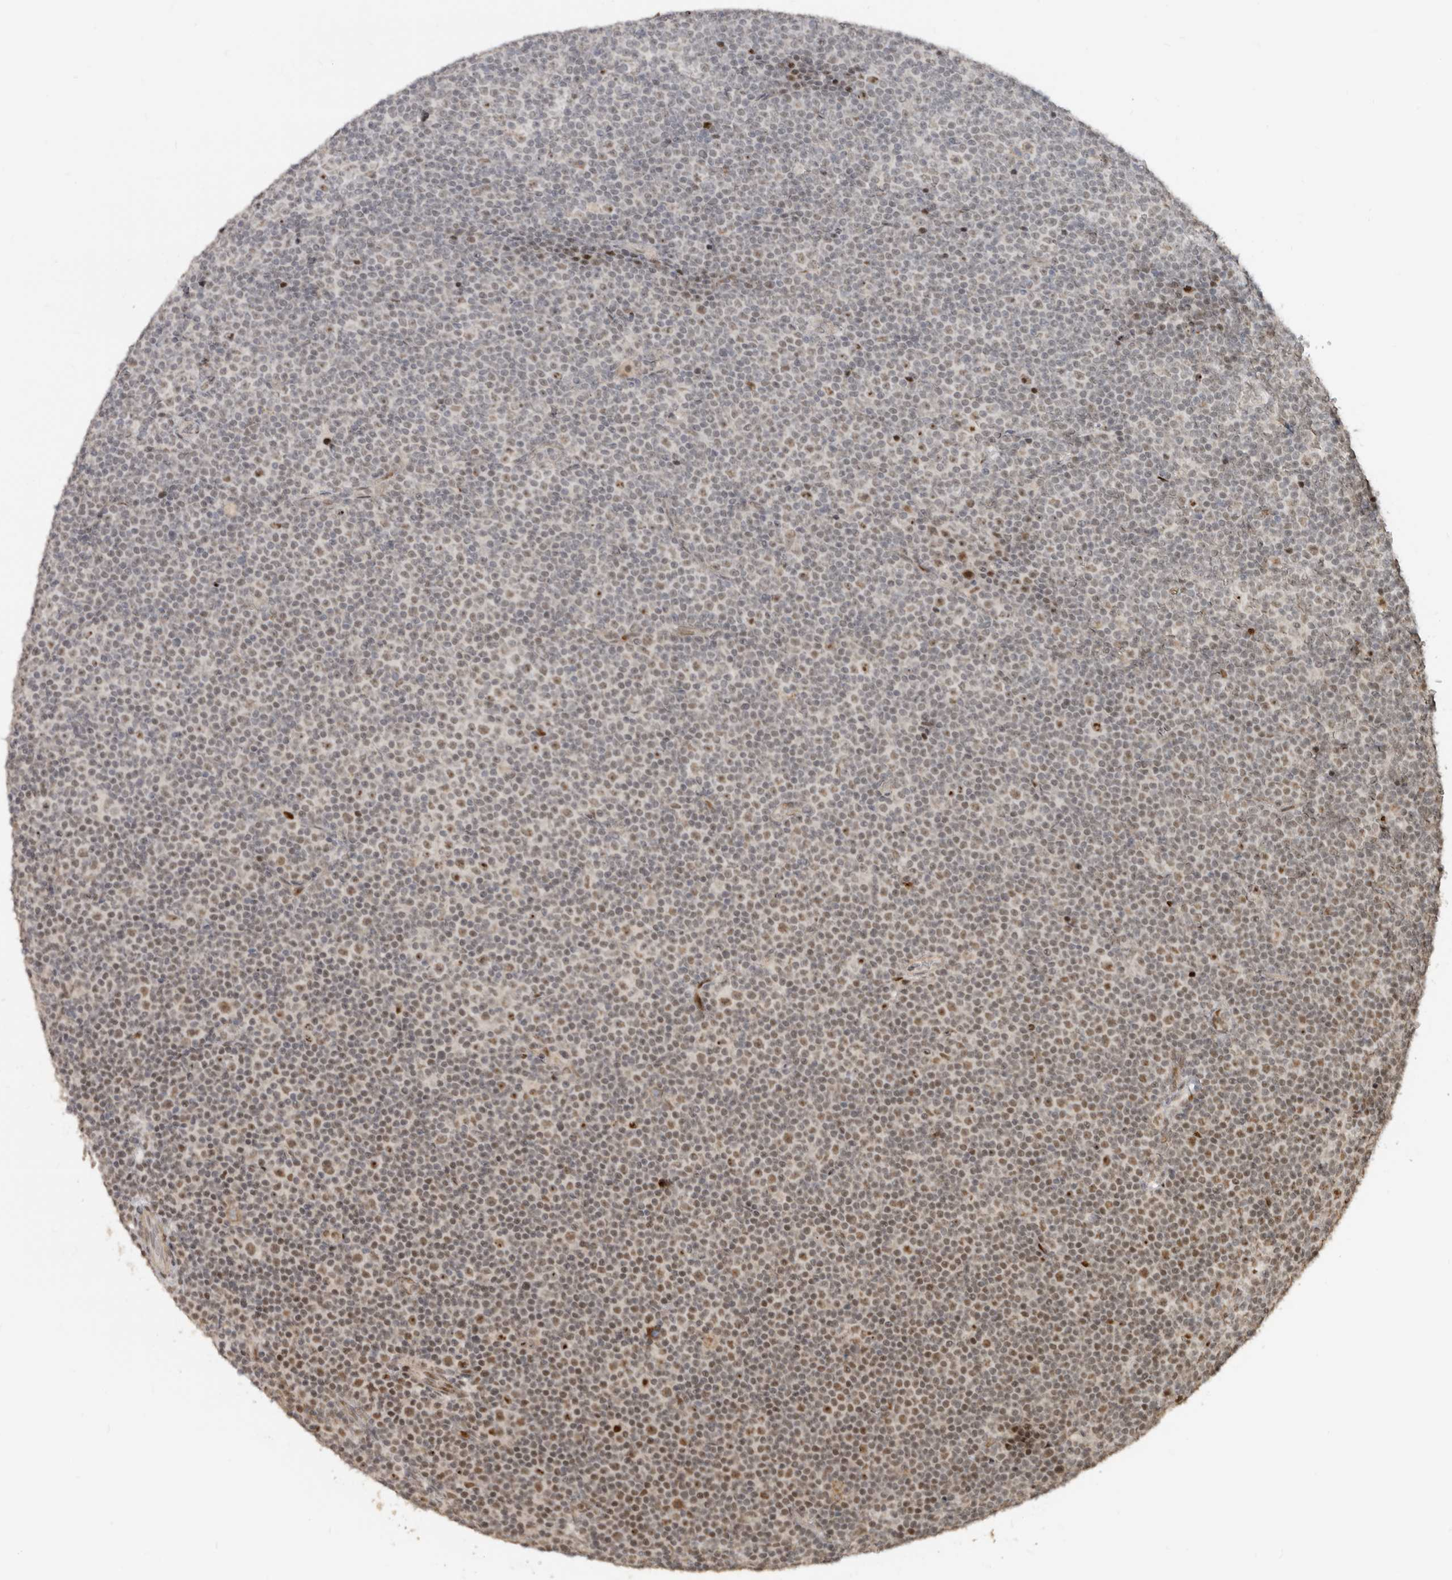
{"staining": {"intensity": "moderate", "quantity": "25%-75%", "location": "nuclear"}, "tissue": "lymphoma", "cell_type": "Tumor cells", "image_type": "cancer", "snomed": [{"axis": "morphology", "description": "Malignant lymphoma, non-Hodgkin's type, Low grade"}, {"axis": "topography", "description": "Lymph node"}], "caption": "Malignant lymphoma, non-Hodgkin's type (low-grade) stained with a brown dye demonstrates moderate nuclear positive positivity in about 25%-75% of tumor cells.", "gene": "GPBP1L1", "patient": {"sex": "female", "age": 67}}